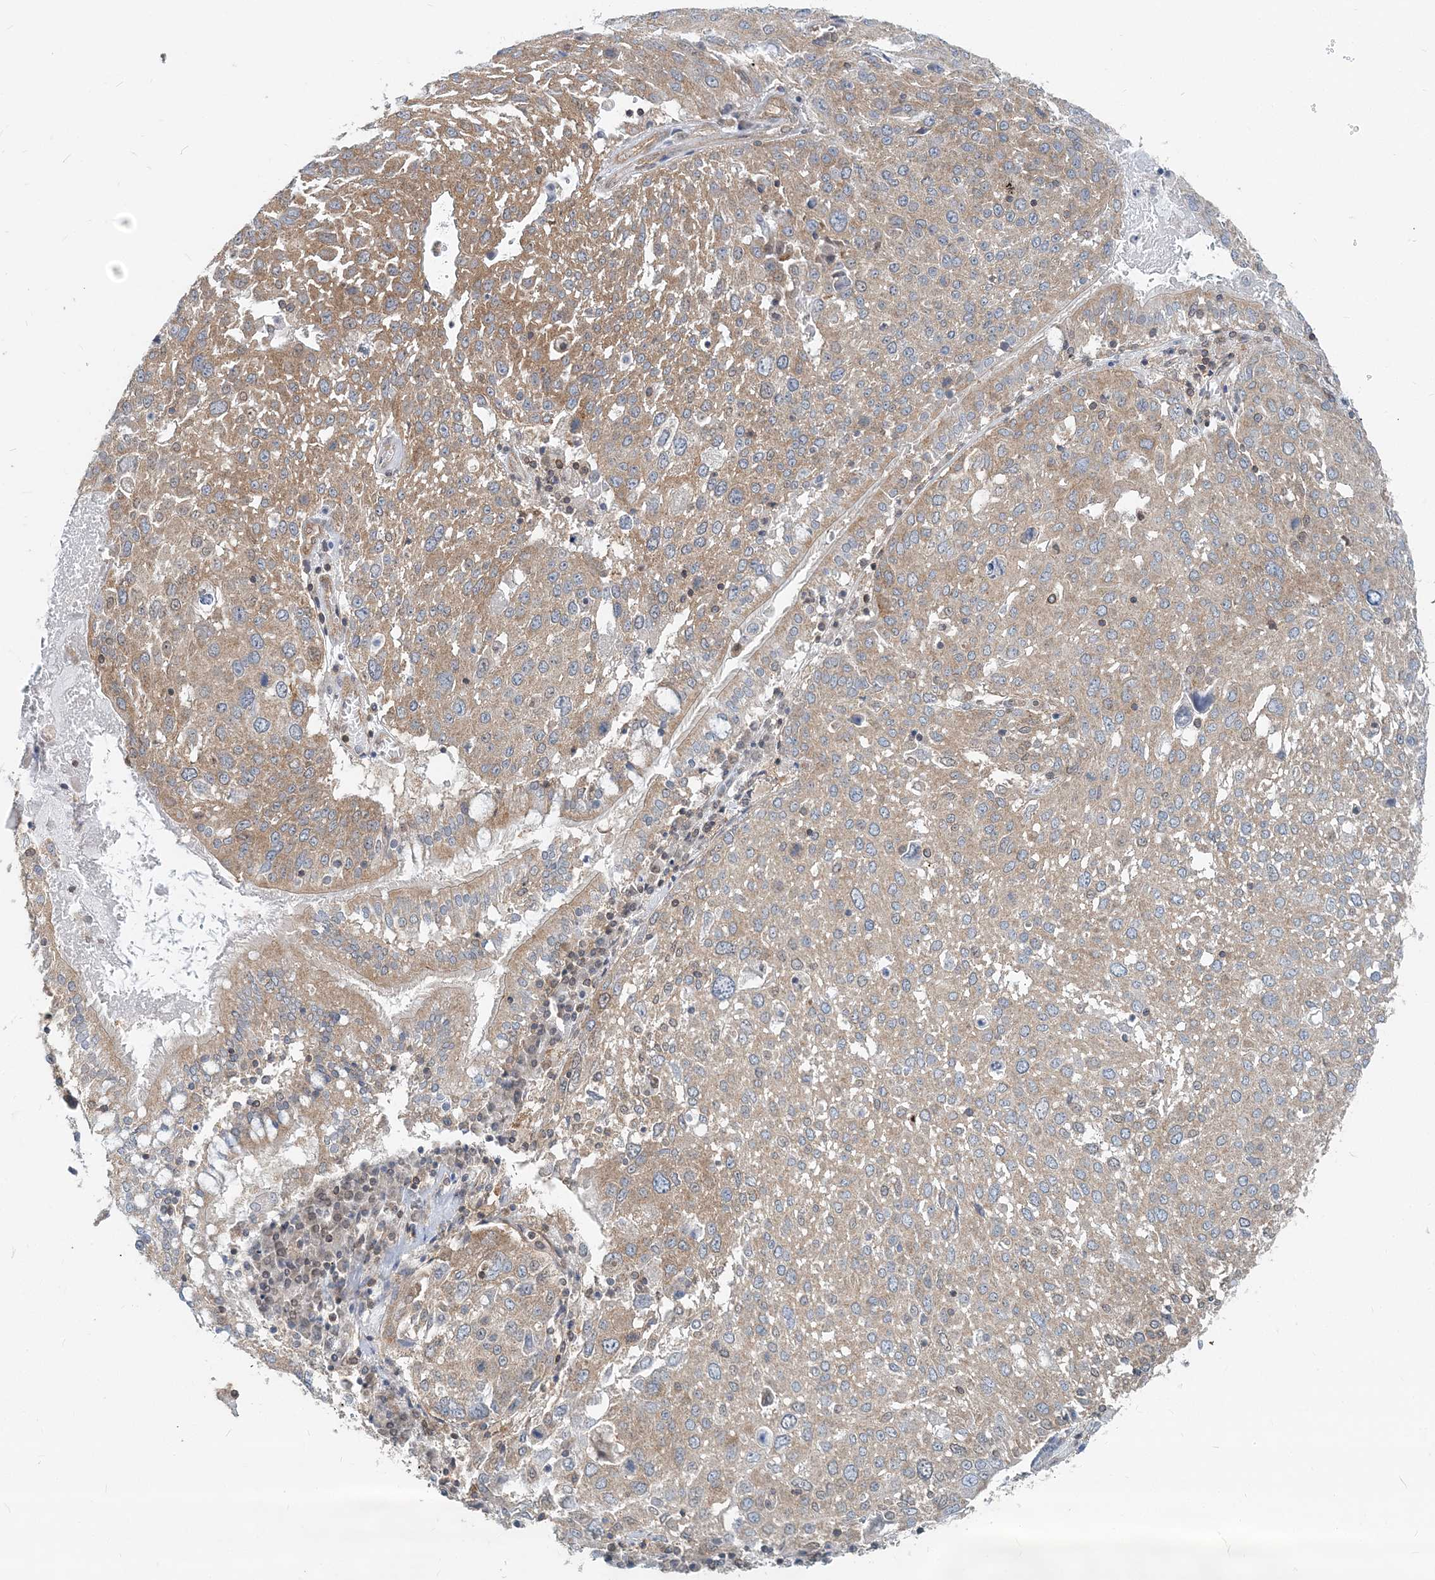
{"staining": {"intensity": "weak", "quantity": ">75%", "location": "cytoplasmic/membranous"}, "tissue": "lung cancer", "cell_type": "Tumor cells", "image_type": "cancer", "snomed": [{"axis": "morphology", "description": "Squamous cell carcinoma, NOS"}, {"axis": "topography", "description": "Lung"}], "caption": "About >75% of tumor cells in squamous cell carcinoma (lung) exhibit weak cytoplasmic/membranous protein staining as visualized by brown immunohistochemical staining.", "gene": "MOB4", "patient": {"sex": "male", "age": 65}}